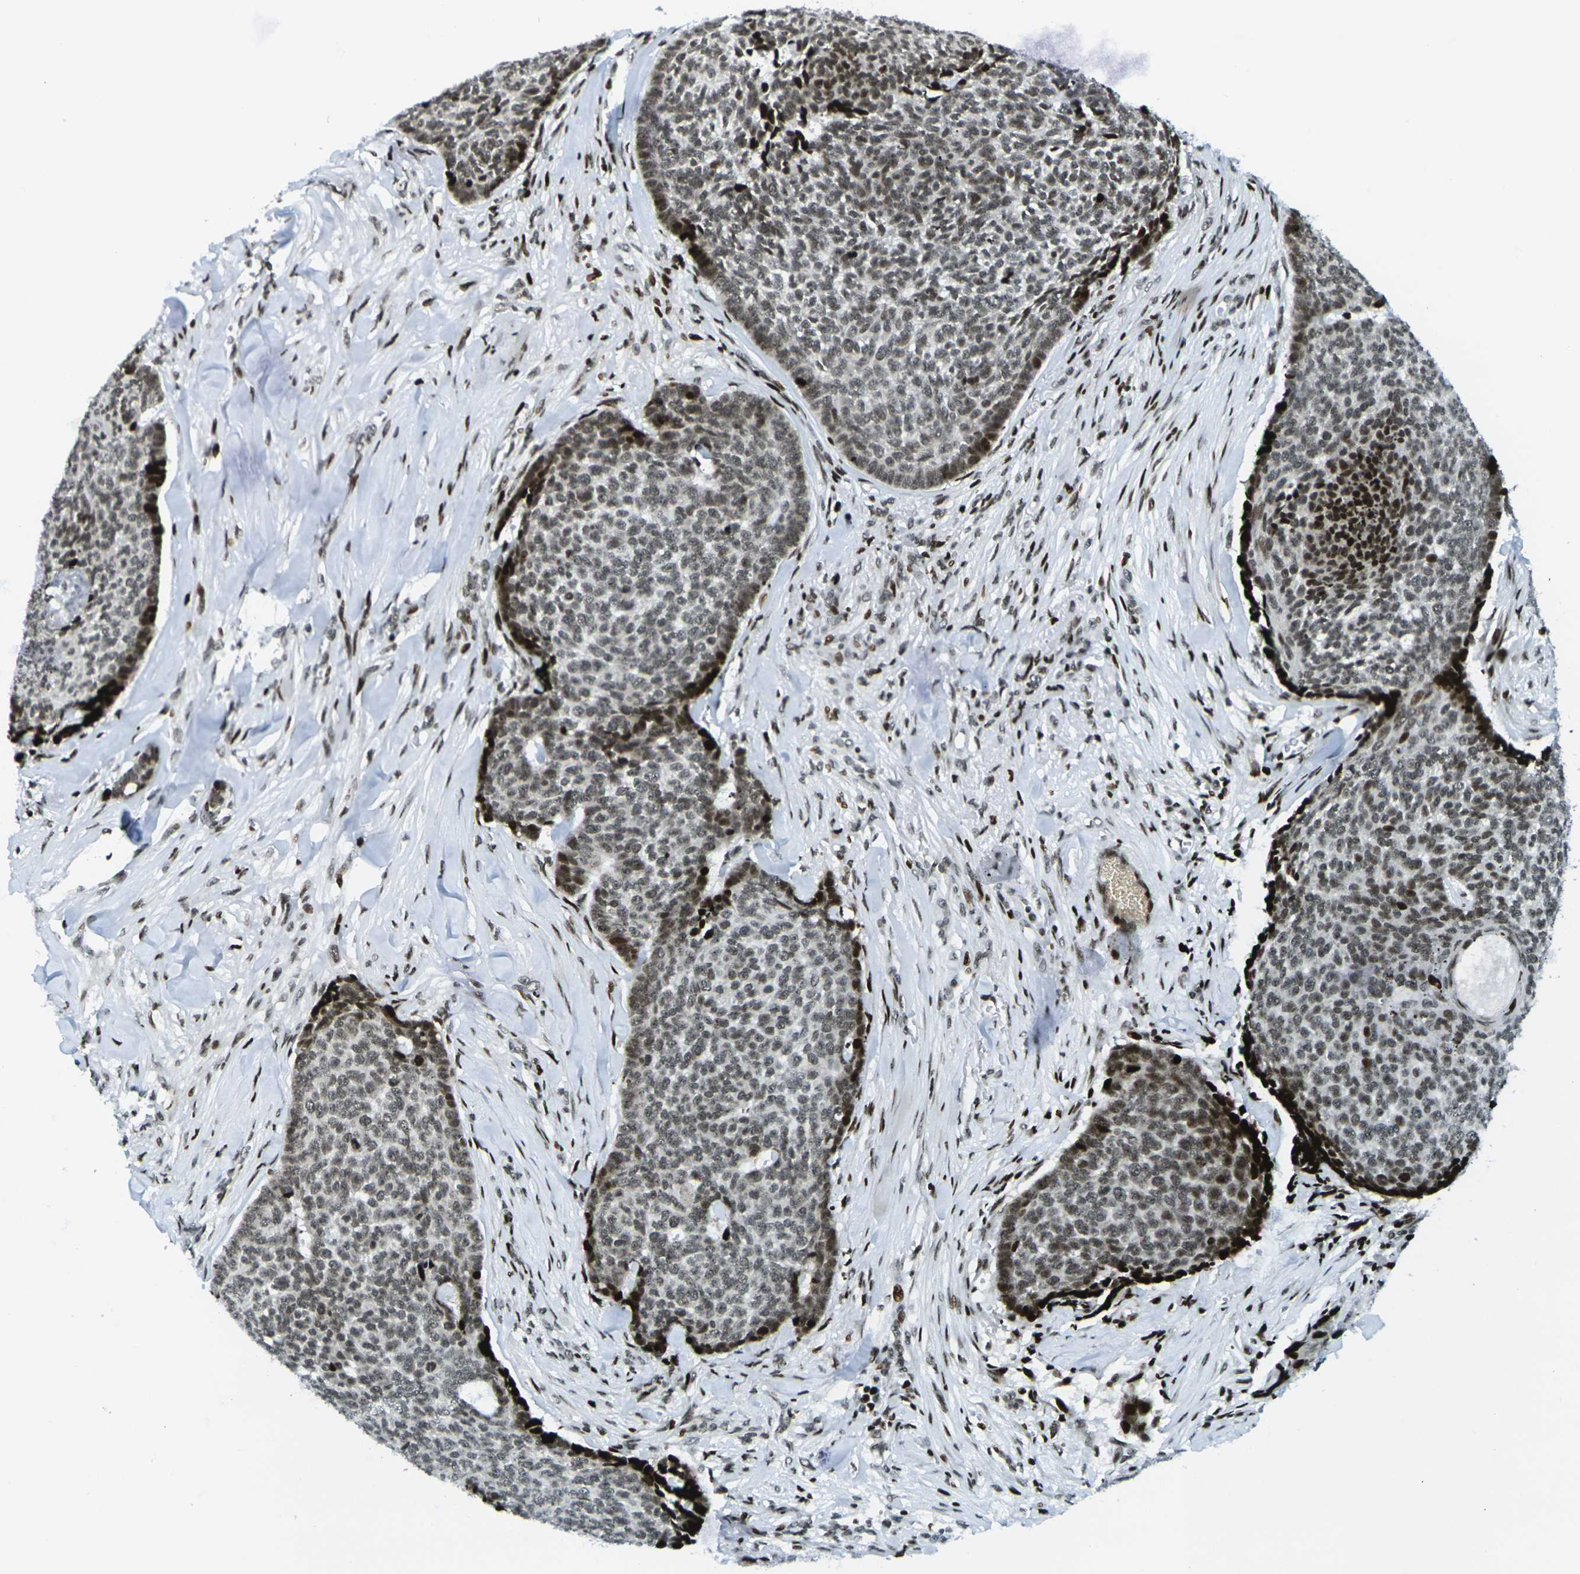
{"staining": {"intensity": "moderate", "quantity": ">75%", "location": "nuclear"}, "tissue": "skin cancer", "cell_type": "Tumor cells", "image_type": "cancer", "snomed": [{"axis": "morphology", "description": "Basal cell carcinoma"}, {"axis": "topography", "description": "Skin"}], "caption": "IHC histopathology image of neoplastic tissue: human skin basal cell carcinoma stained using IHC shows medium levels of moderate protein expression localized specifically in the nuclear of tumor cells, appearing as a nuclear brown color.", "gene": "H3-3A", "patient": {"sex": "male", "age": 84}}